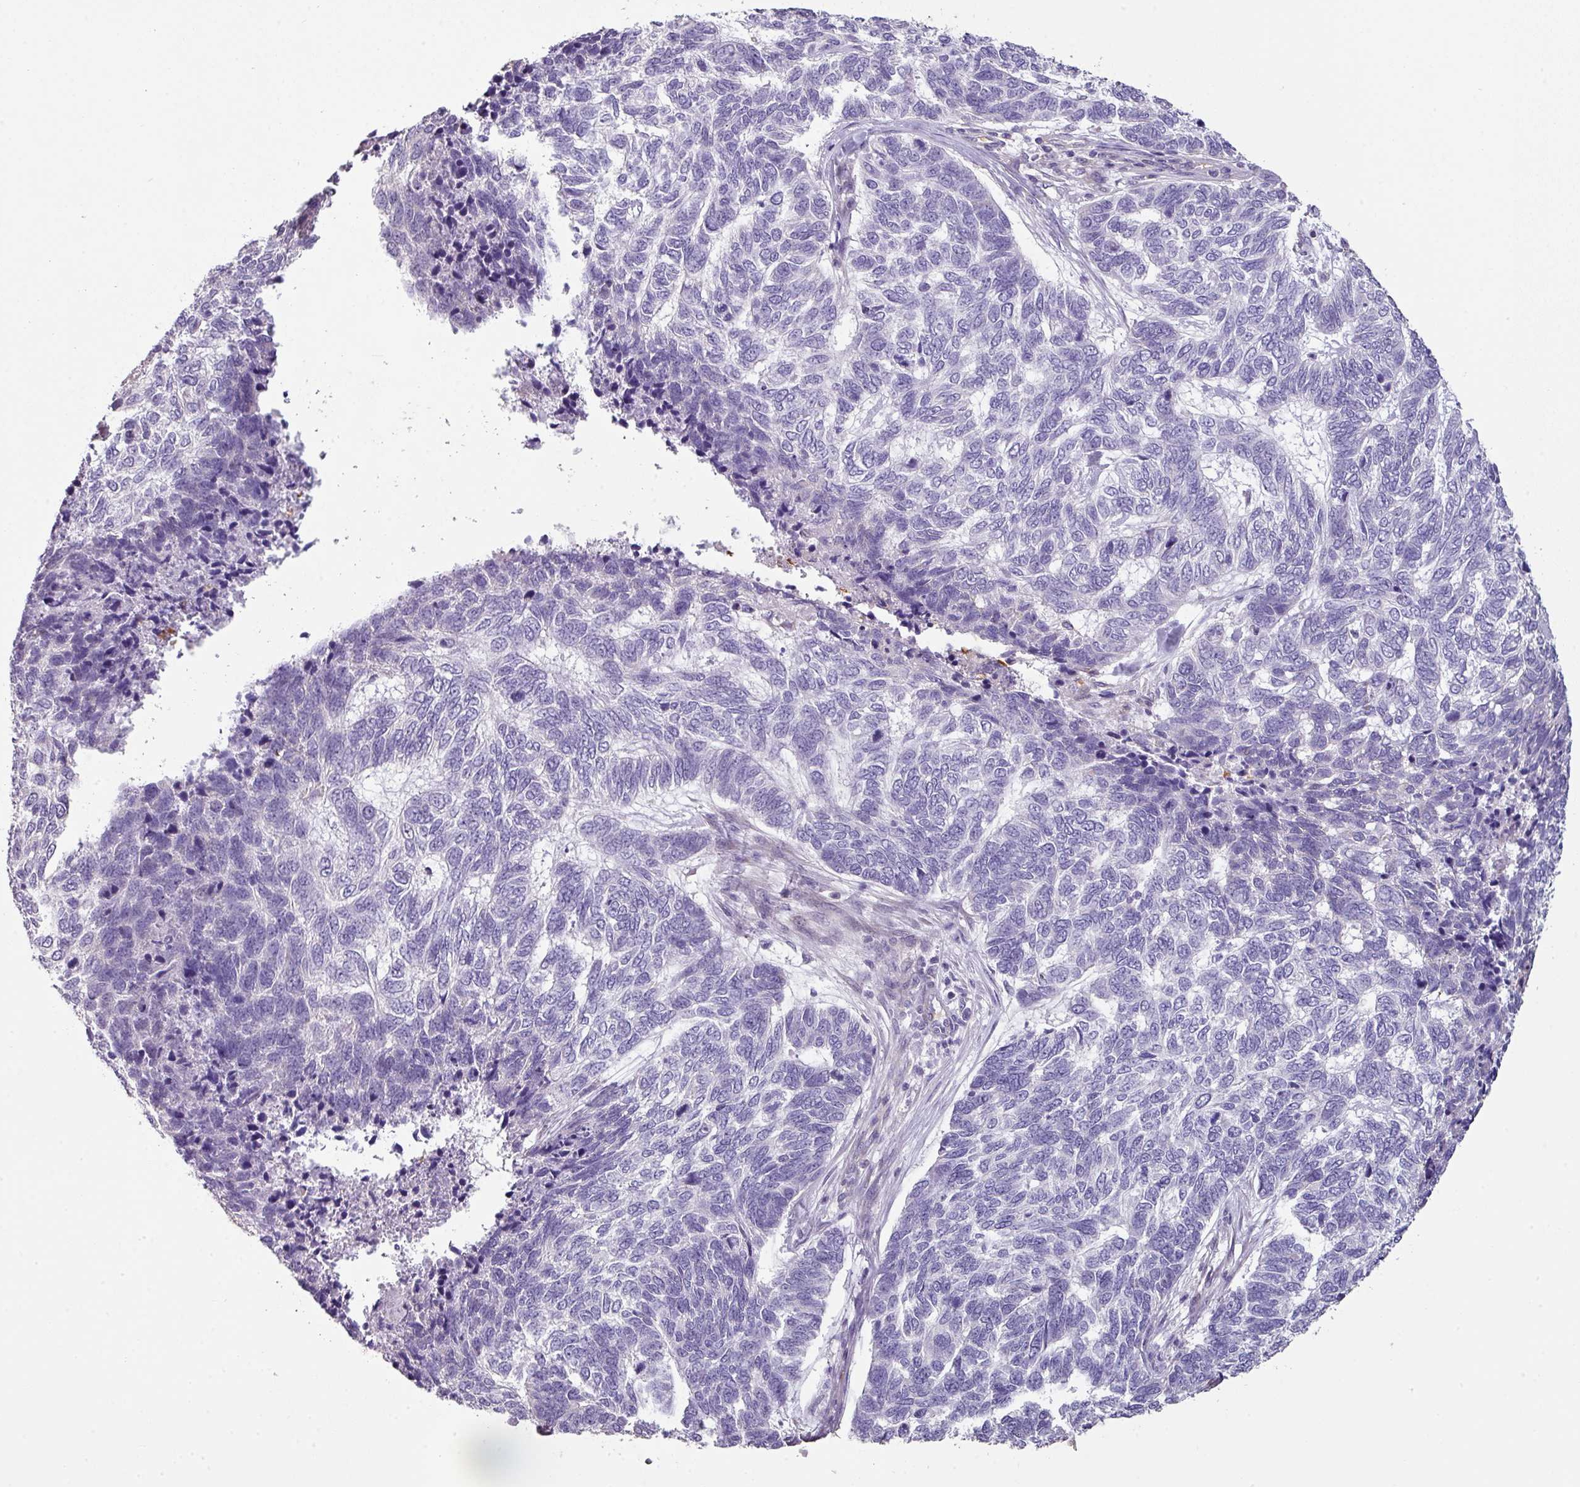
{"staining": {"intensity": "negative", "quantity": "none", "location": "none"}, "tissue": "skin cancer", "cell_type": "Tumor cells", "image_type": "cancer", "snomed": [{"axis": "morphology", "description": "Basal cell carcinoma"}, {"axis": "topography", "description": "Skin"}], "caption": "High power microscopy photomicrograph of an IHC histopathology image of skin basal cell carcinoma, revealing no significant positivity in tumor cells.", "gene": "NHSL2", "patient": {"sex": "female", "age": 65}}